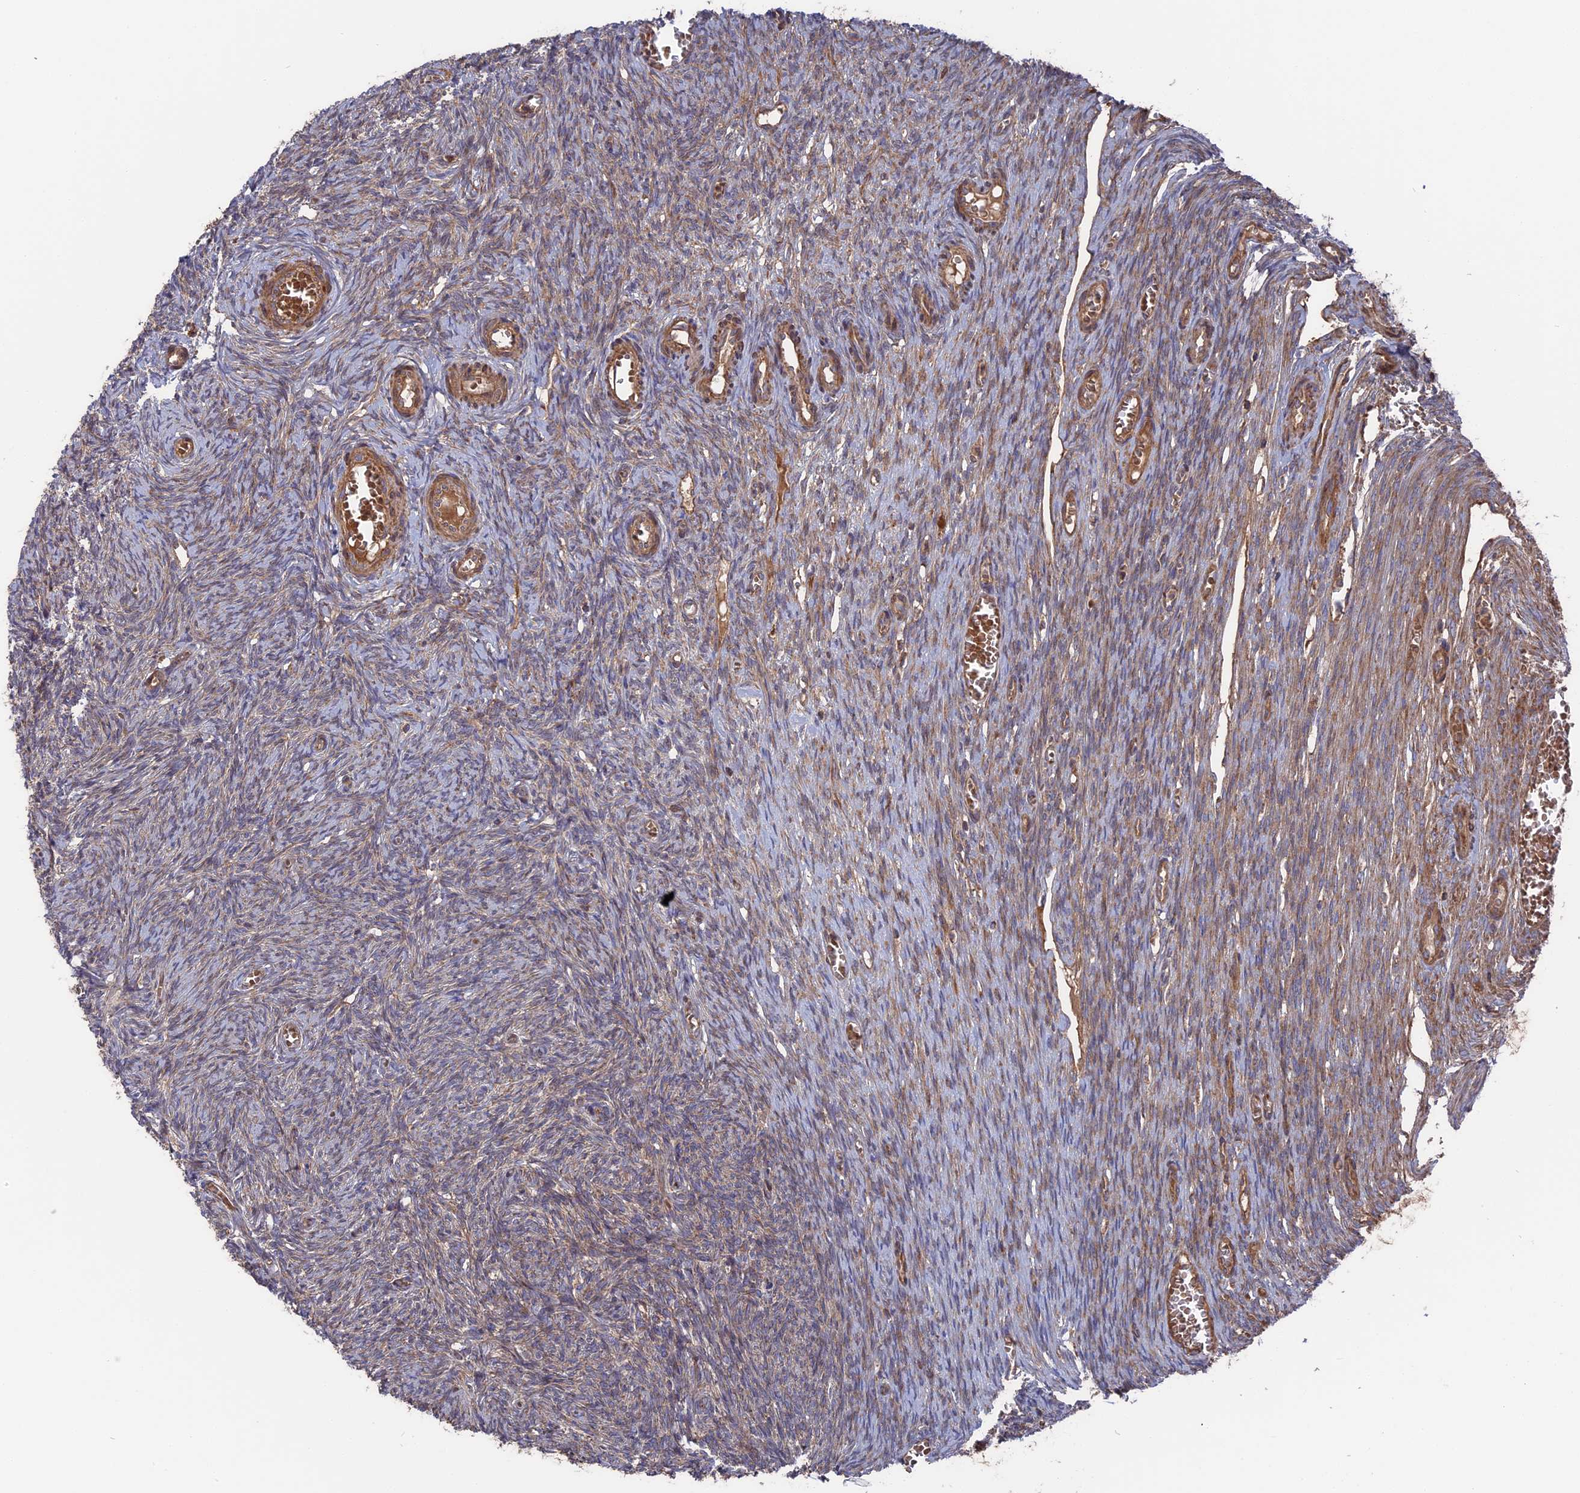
{"staining": {"intensity": "weak", "quantity": "25%-75%", "location": "cytoplasmic/membranous"}, "tissue": "ovary", "cell_type": "Ovarian stroma cells", "image_type": "normal", "snomed": [{"axis": "morphology", "description": "Normal tissue, NOS"}, {"axis": "topography", "description": "Ovary"}], "caption": "Ovary stained for a protein (brown) reveals weak cytoplasmic/membranous positive expression in approximately 25%-75% of ovarian stroma cells.", "gene": "TELO2", "patient": {"sex": "female", "age": 44}}